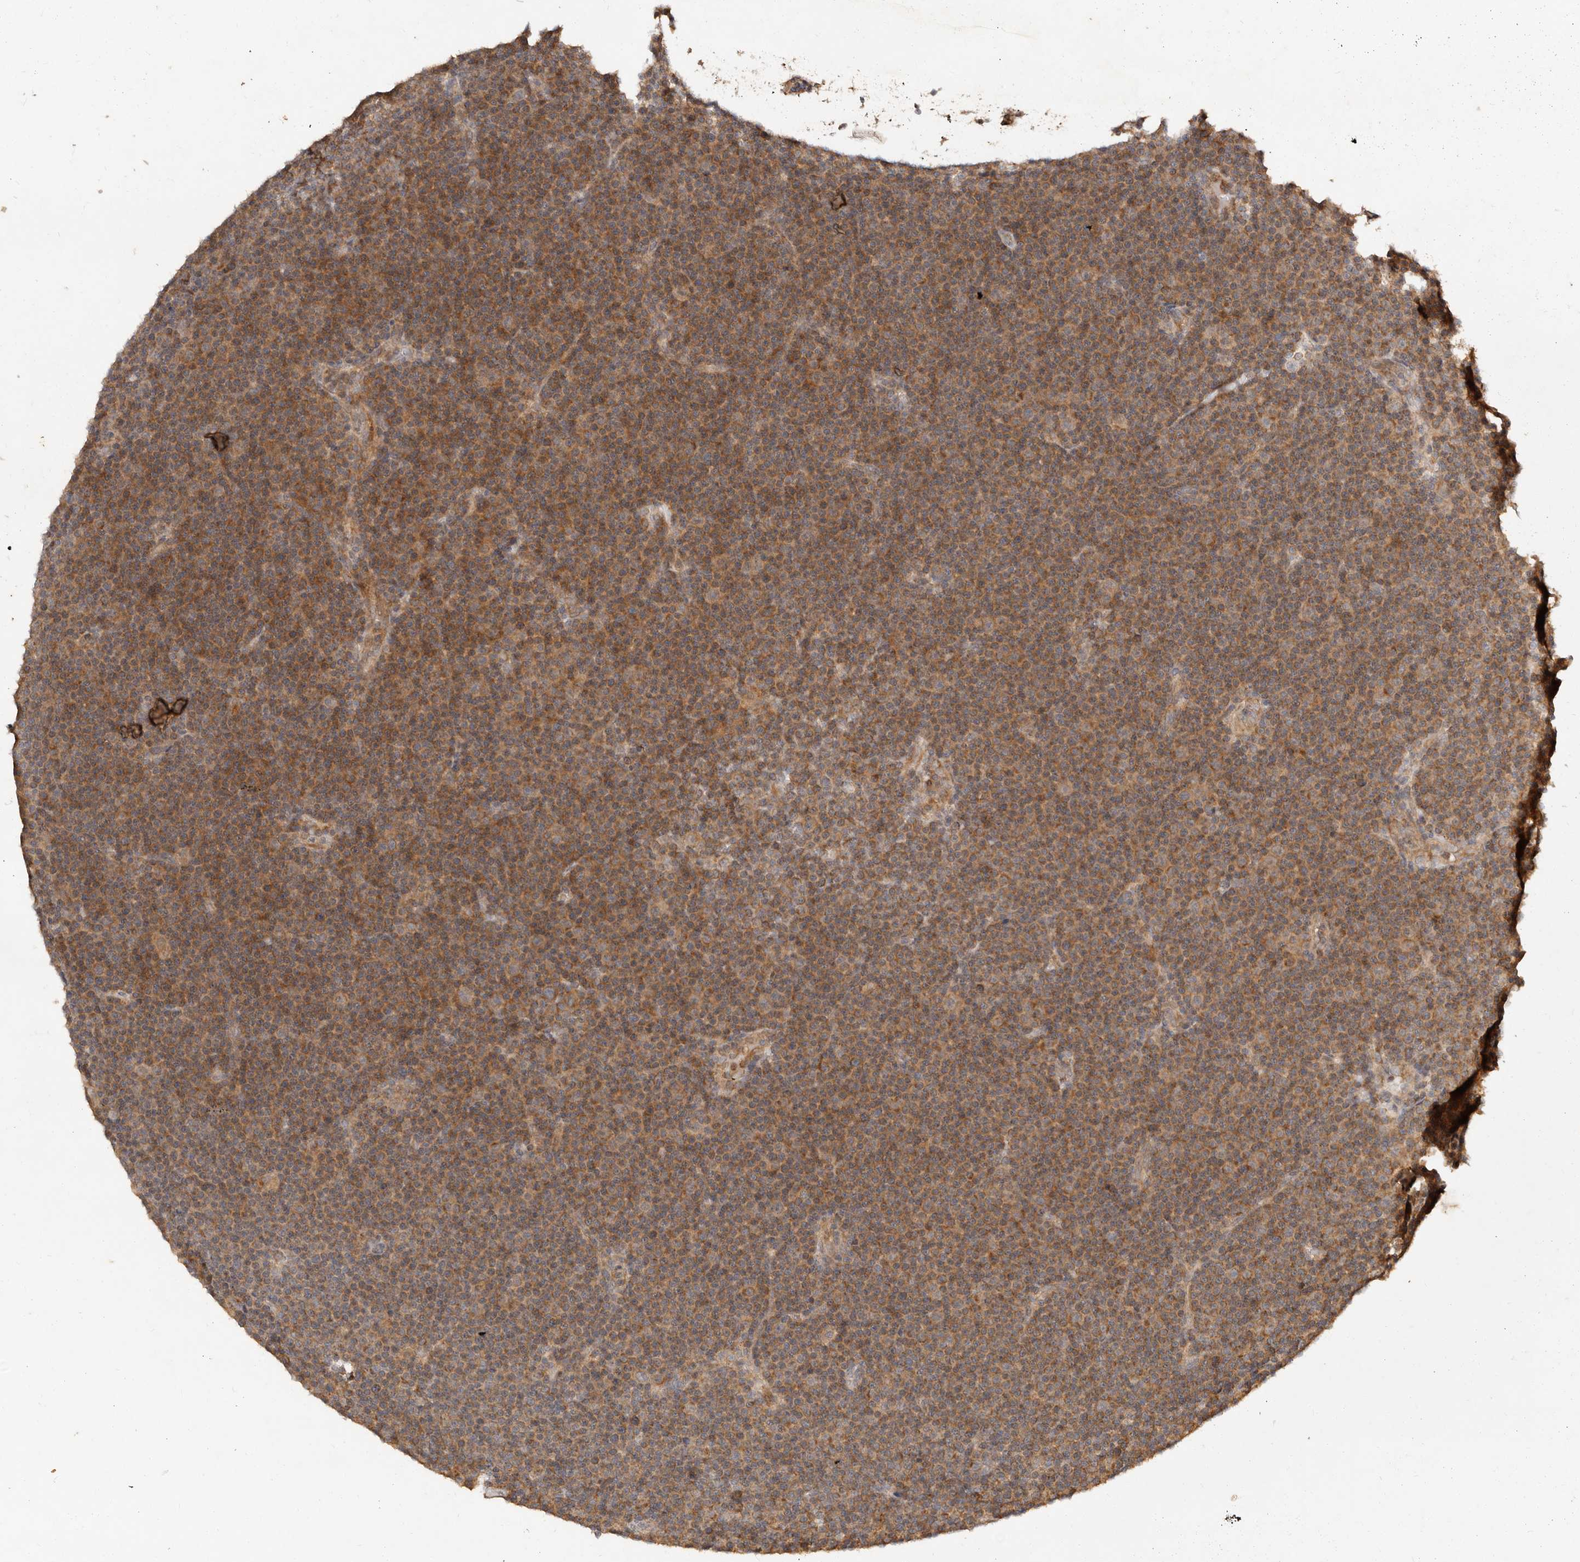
{"staining": {"intensity": "moderate", "quantity": ">75%", "location": "cytoplasmic/membranous"}, "tissue": "lymphoma", "cell_type": "Tumor cells", "image_type": "cancer", "snomed": [{"axis": "morphology", "description": "Malignant lymphoma, non-Hodgkin's type, Low grade"}, {"axis": "topography", "description": "Lymph node"}], "caption": "Human low-grade malignant lymphoma, non-Hodgkin's type stained for a protein (brown) exhibits moderate cytoplasmic/membranous positive expression in approximately >75% of tumor cells.", "gene": "DENND11", "patient": {"sex": "female", "age": 67}}